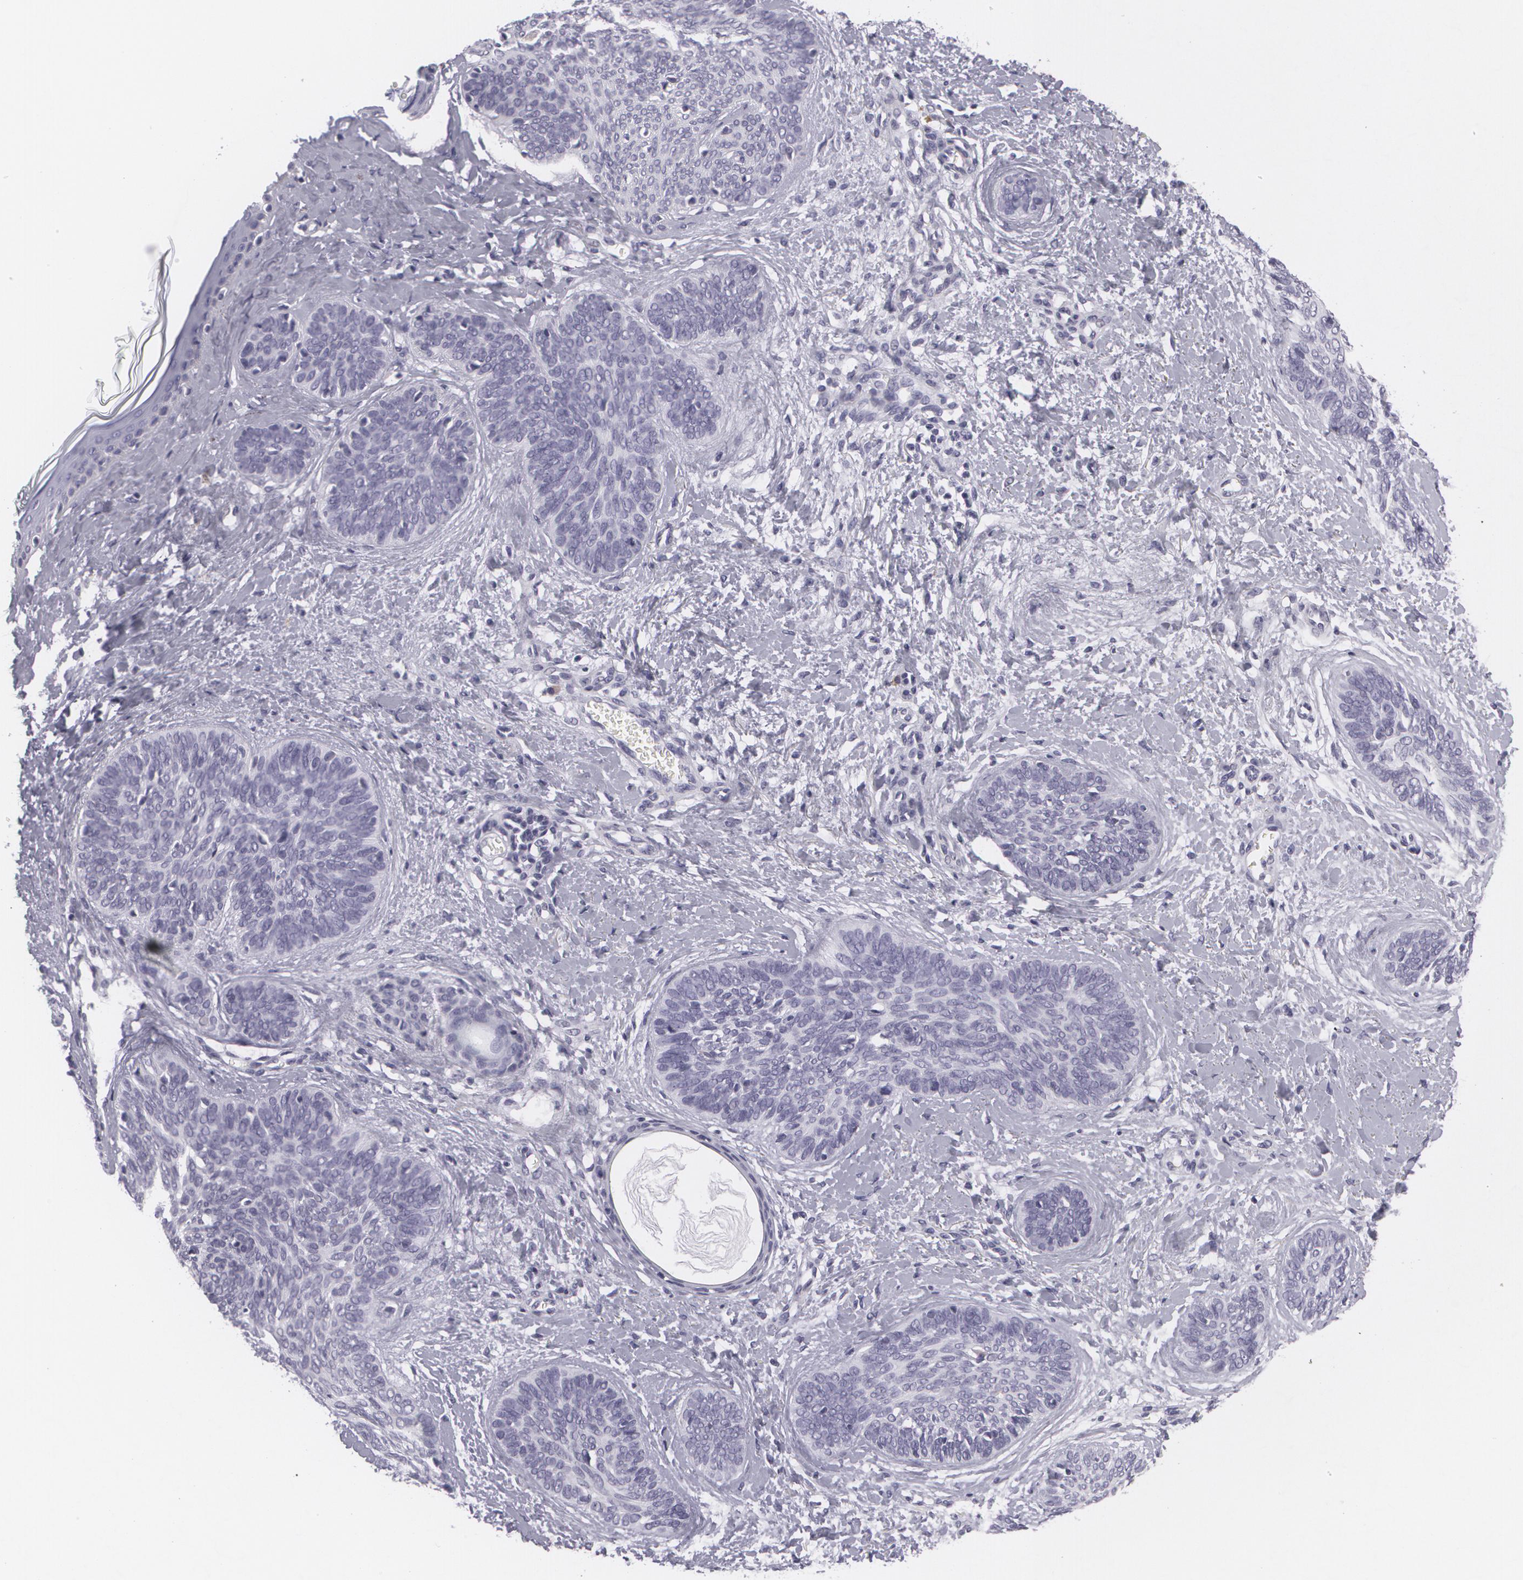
{"staining": {"intensity": "negative", "quantity": "none", "location": "none"}, "tissue": "skin cancer", "cell_type": "Tumor cells", "image_type": "cancer", "snomed": [{"axis": "morphology", "description": "Basal cell carcinoma"}, {"axis": "topography", "description": "Skin"}], "caption": "Immunohistochemical staining of basal cell carcinoma (skin) demonstrates no significant positivity in tumor cells.", "gene": "MAP2", "patient": {"sex": "female", "age": 81}}